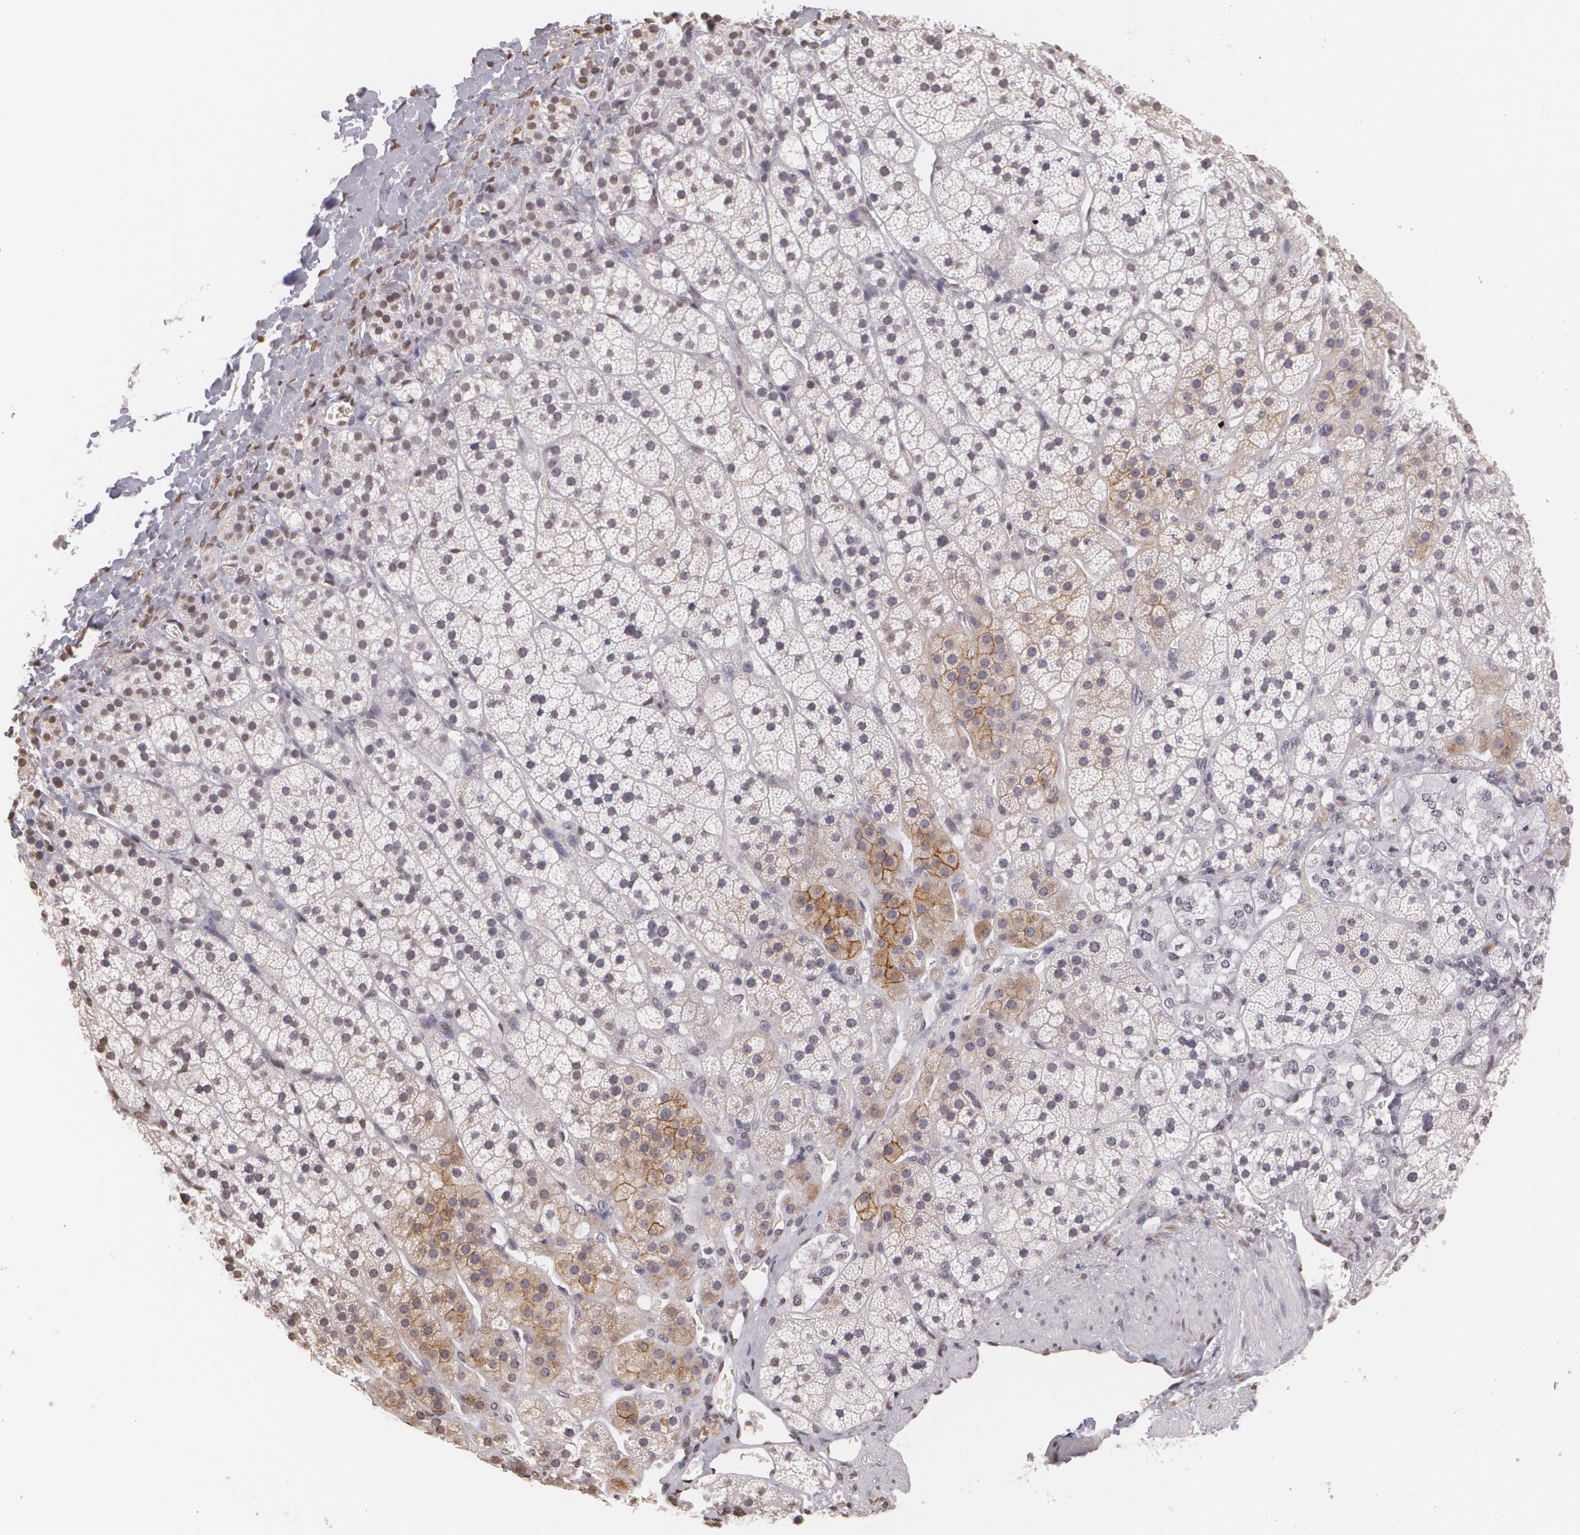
{"staining": {"intensity": "moderate", "quantity": "<25%", "location": "cytoplasmic/membranous"}, "tissue": "adrenal gland", "cell_type": "Glandular cells", "image_type": "normal", "snomed": [{"axis": "morphology", "description": "Normal tissue, NOS"}, {"axis": "topography", "description": "Adrenal gland"}], "caption": "Immunohistochemical staining of normal adrenal gland reveals moderate cytoplasmic/membranous protein staining in approximately <25% of glandular cells.", "gene": "MUC1", "patient": {"sex": "female", "age": 44}}